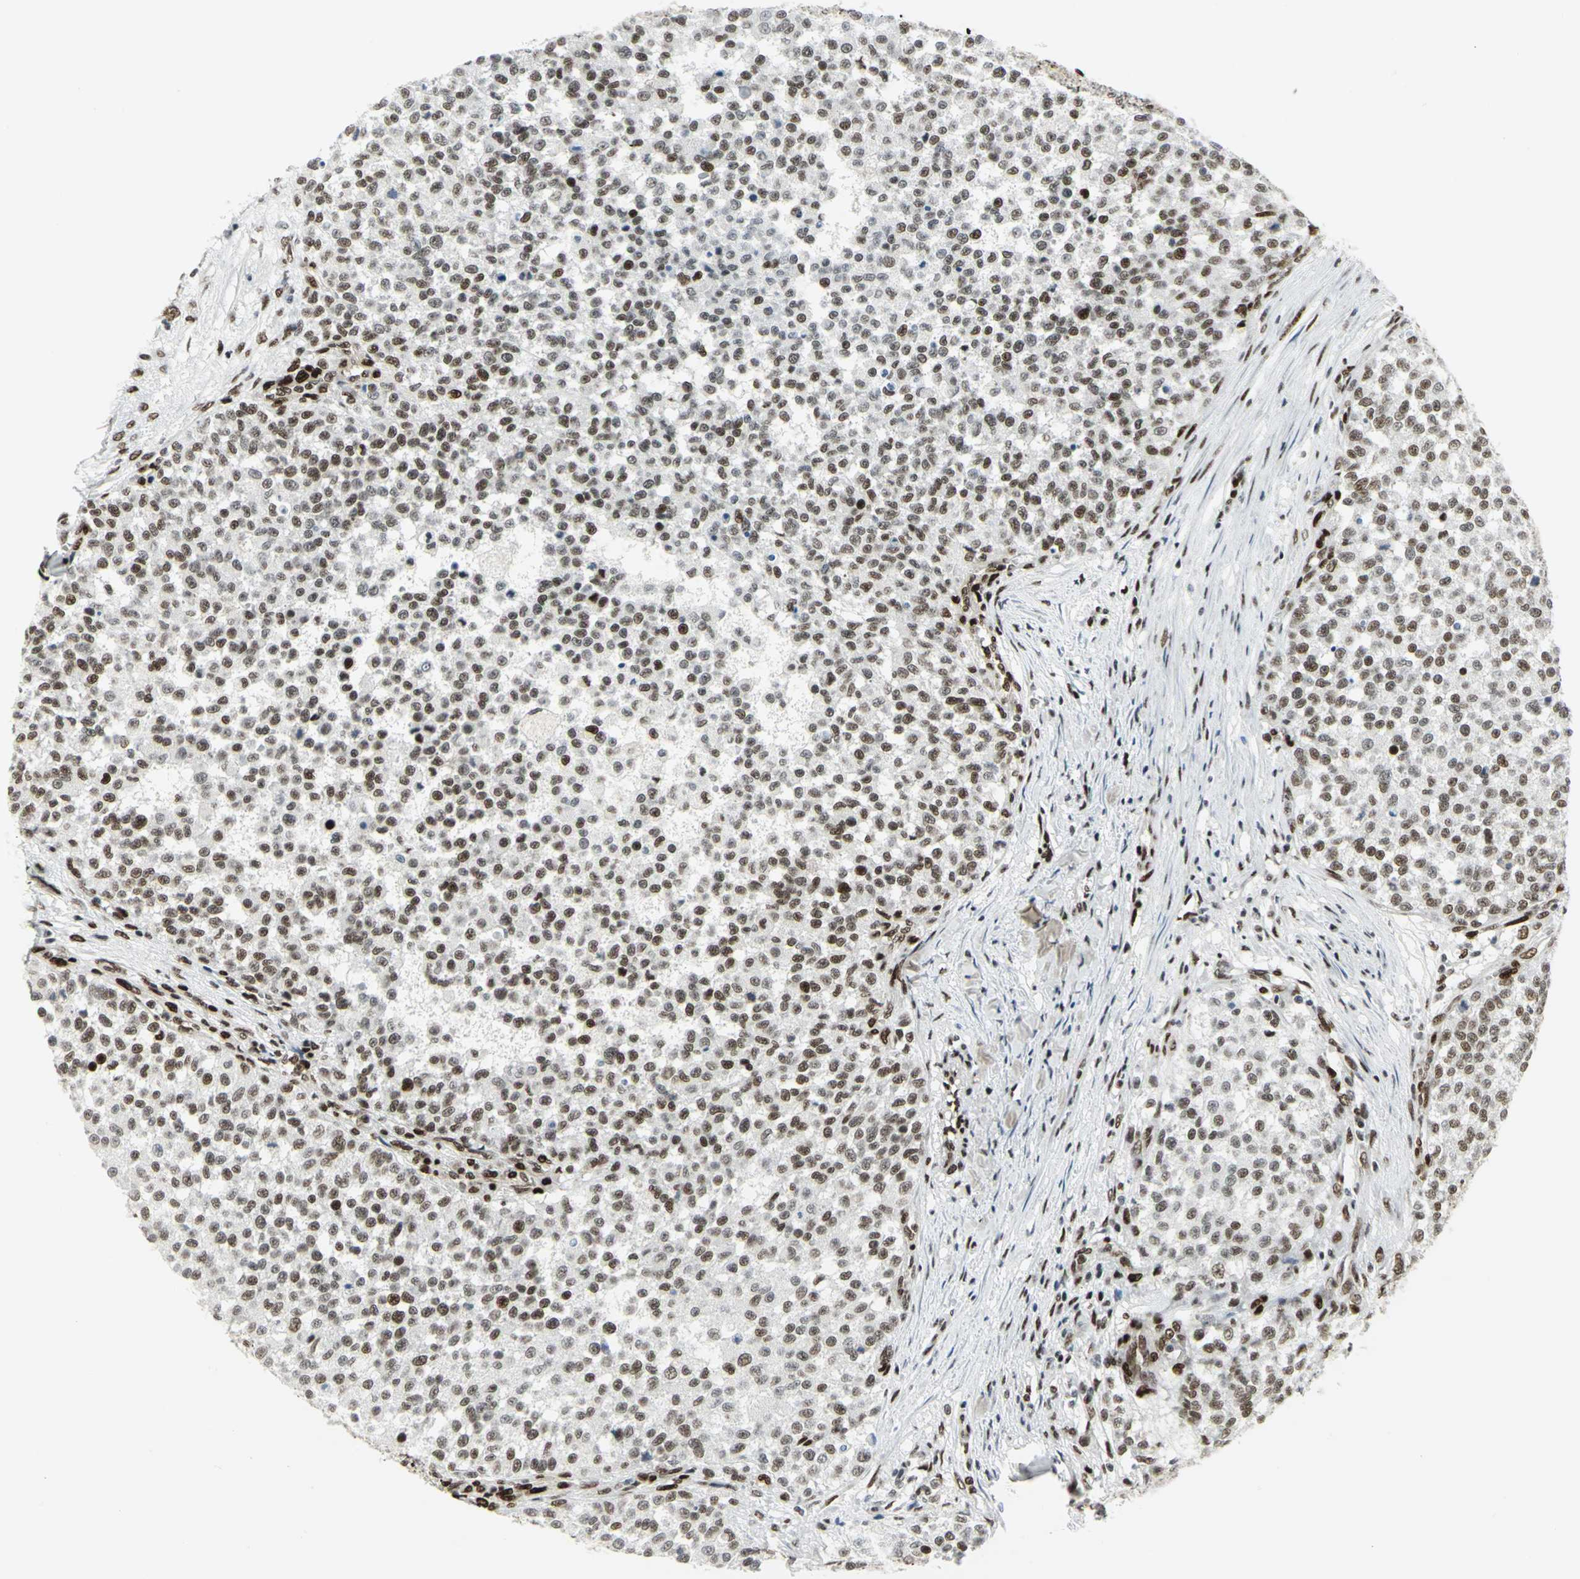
{"staining": {"intensity": "moderate", "quantity": ">75%", "location": "nuclear"}, "tissue": "testis cancer", "cell_type": "Tumor cells", "image_type": "cancer", "snomed": [{"axis": "morphology", "description": "Seminoma, NOS"}, {"axis": "topography", "description": "Testis"}], "caption": "Testis cancer (seminoma) stained with a protein marker displays moderate staining in tumor cells.", "gene": "SMARCA4", "patient": {"sex": "male", "age": 59}}